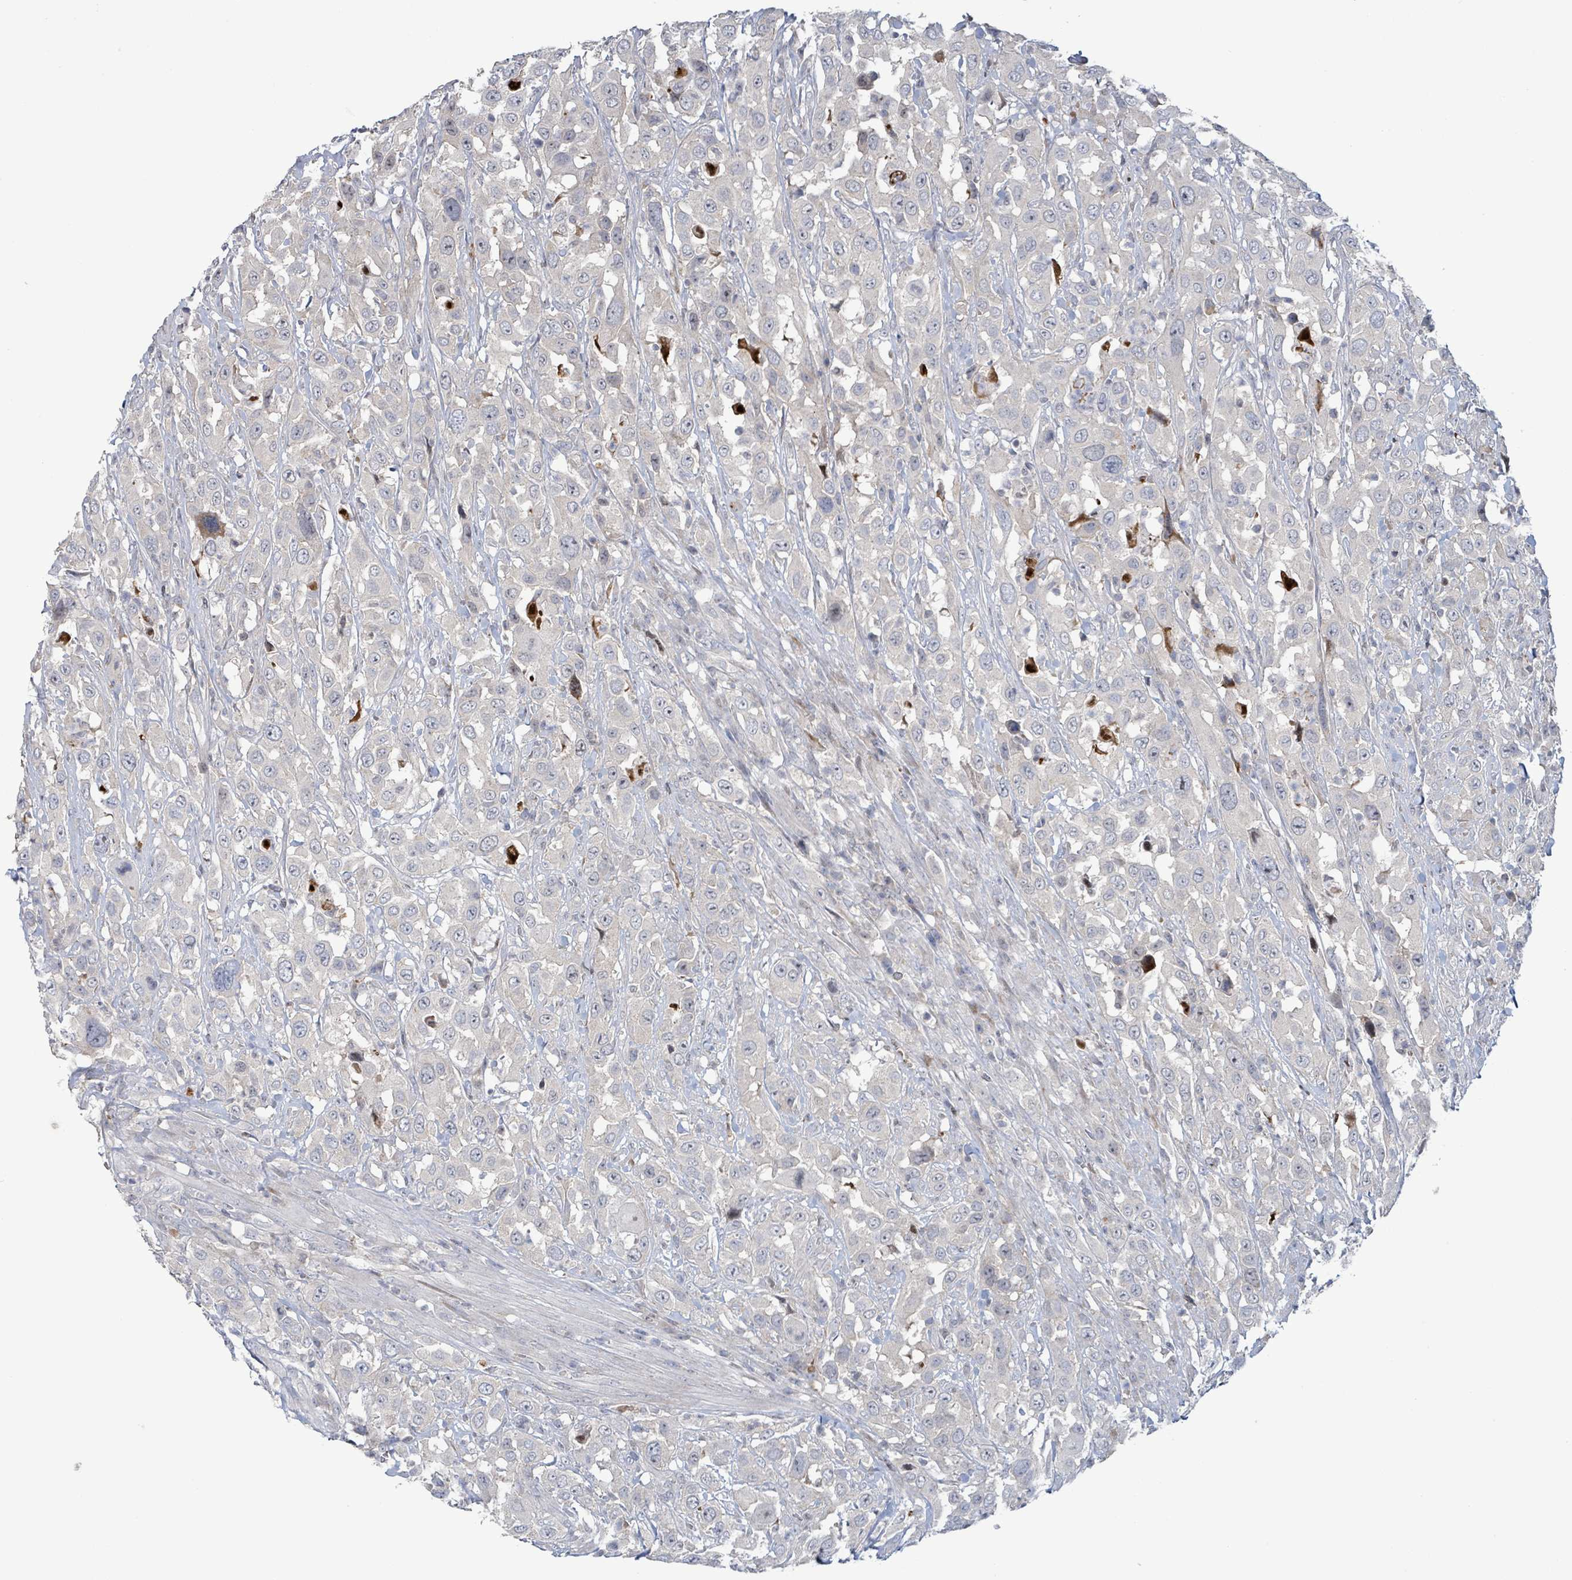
{"staining": {"intensity": "negative", "quantity": "none", "location": "none"}, "tissue": "urothelial cancer", "cell_type": "Tumor cells", "image_type": "cancer", "snomed": [{"axis": "morphology", "description": "Urothelial carcinoma, High grade"}, {"axis": "topography", "description": "Urinary bladder"}], "caption": "This is an immunohistochemistry (IHC) image of human urothelial cancer. There is no positivity in tumor cells.", "gene": "LILRA4", "patient": {"sex": "male", "age": 61}}